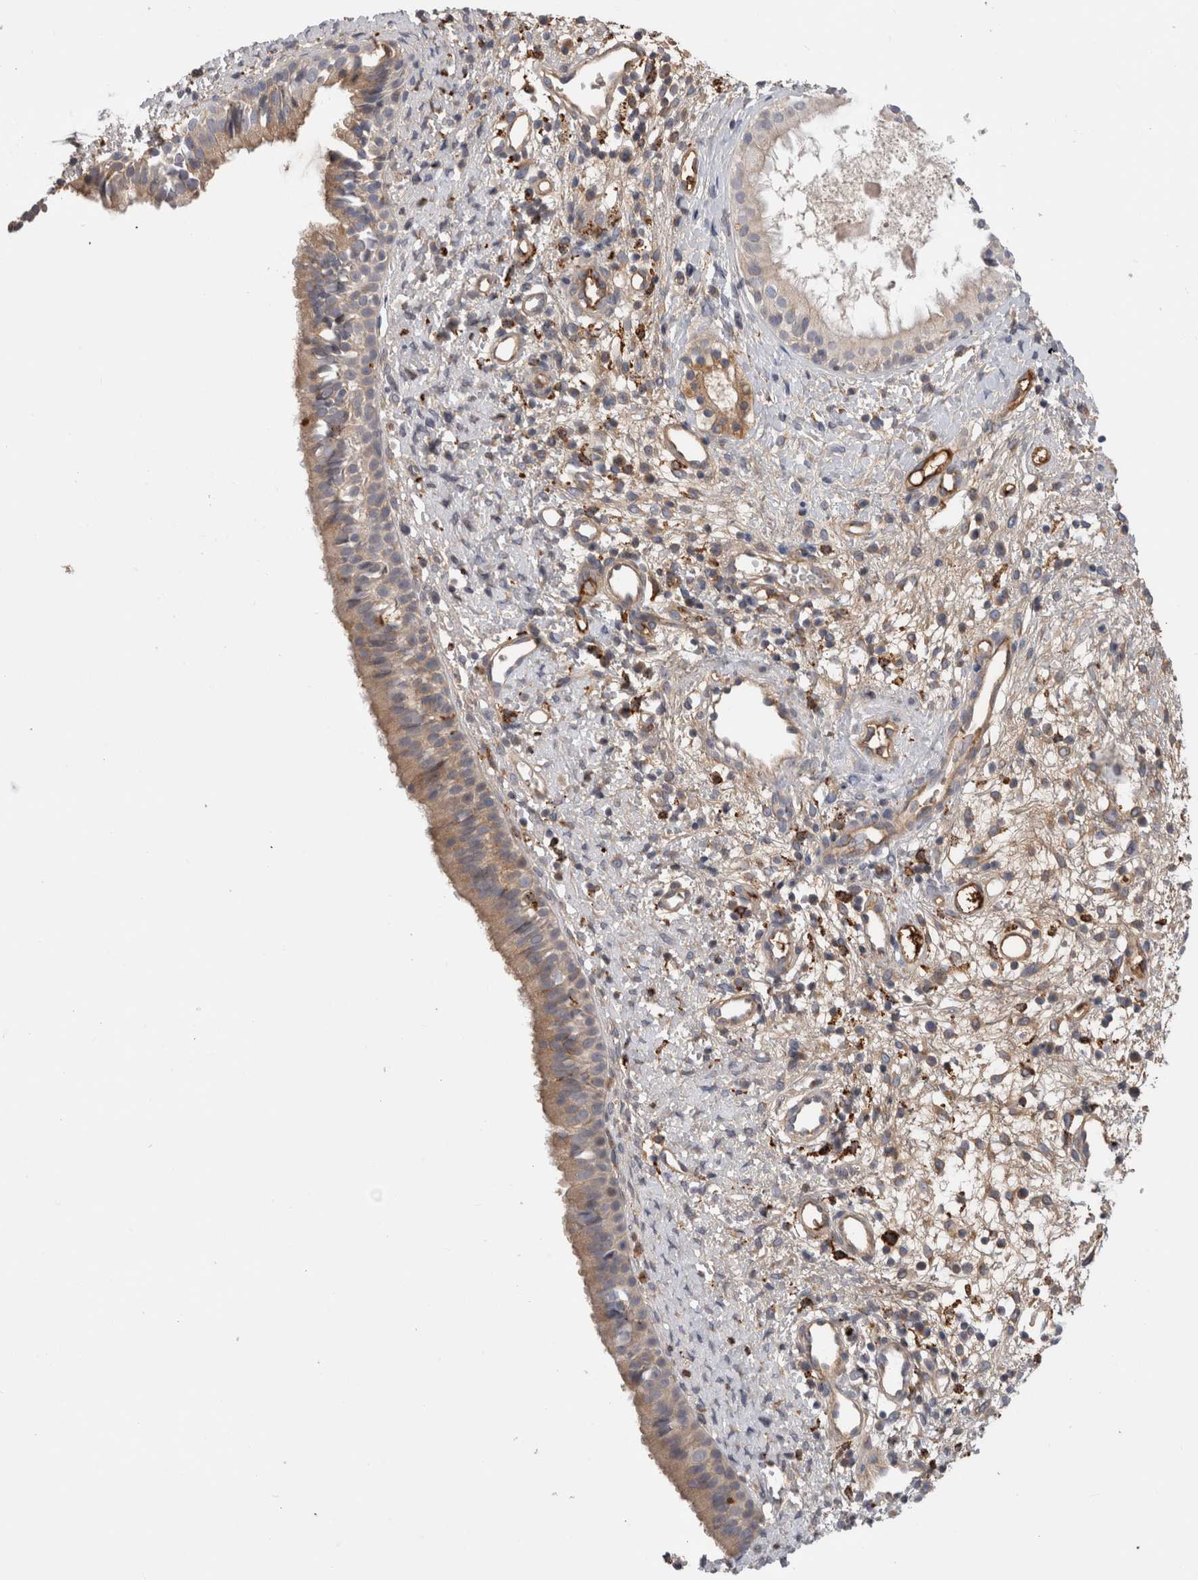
{"staining": {"intensity": "weak", "quantity": ">75%", "location": "cytoplasmic/membranous"}, "tissue": "nasopharynx", "cell_type": "Respiratory epithelial cells", "image_type": "normal", "snomed": [{"axis": "morphology", "description": "Normal tissue, NOS"}, {"axis": "topography", "description": "Nasopharynx"}], "caption": "This micrograph shows unremarkable nasopharynx stained with IHC to label a protein in brown. The cytoplasmic/membranous of respiratory epithelial cells show weak positivity for the protein. Nuclei are counter-stained blue.", "gene": "TBCE", "patient": {"sex": "male", "age": 22}}